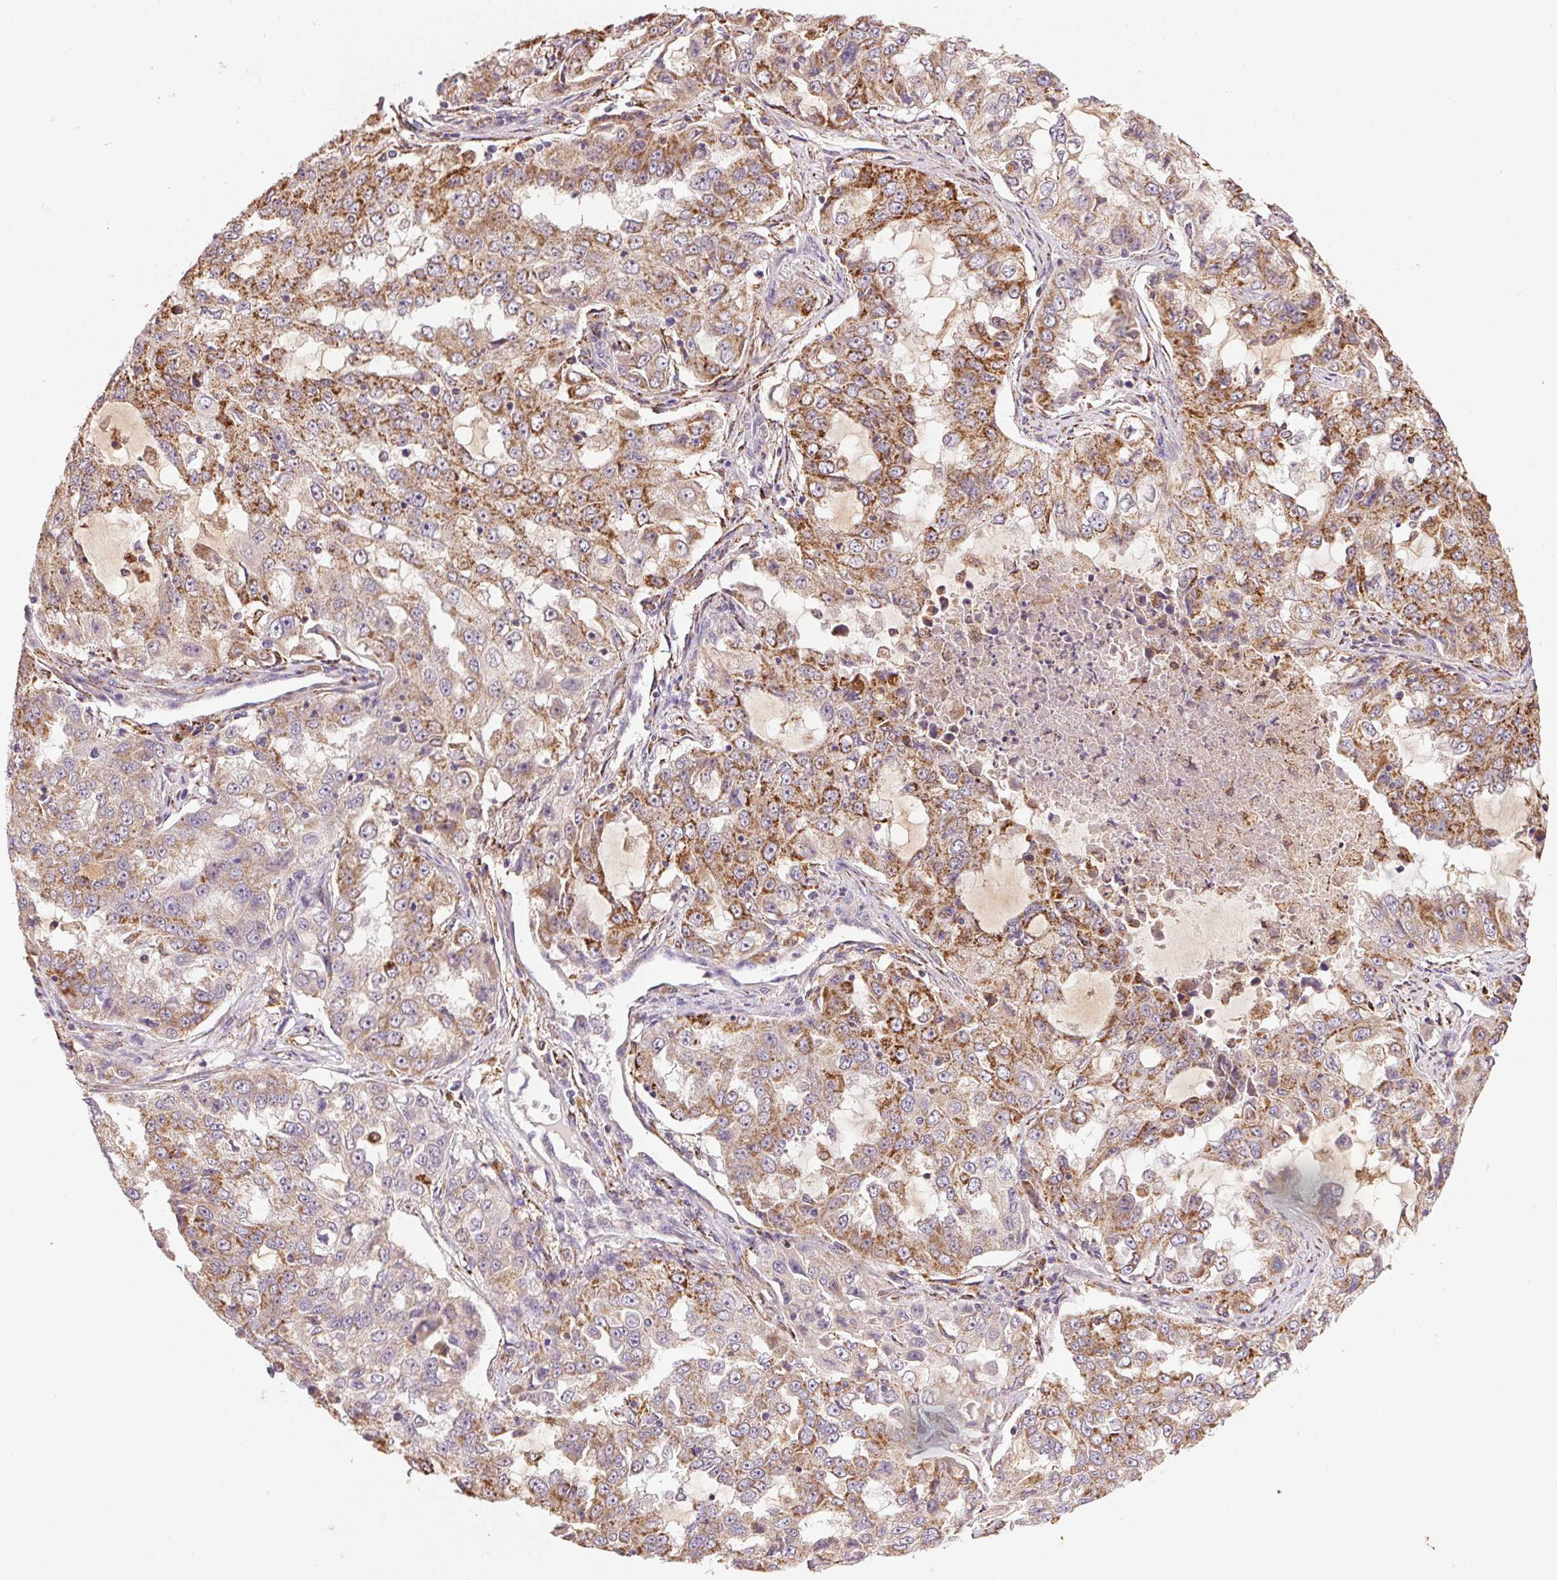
{"staining": {"intensity": "moderate", "quantity": ">75%", "location": "cytoplasmic/membranous"}, "tissue": "lung cancer", "cell_type": "Tumor cells", "image_type": "cancer", "snomed": [{"axis": "morphology", "description": "Adenocarcinoma, NOS"}, {"axis": "topography", "description": "Lung"}], "caption": "Immunohistochemical staining of lung cancer shows moderate cytoplasmic/membranous protein staining in approximately >75% of tumor cells.", "gene": "FNBP1L", "patient": {"sex": "female", "age": 61}}